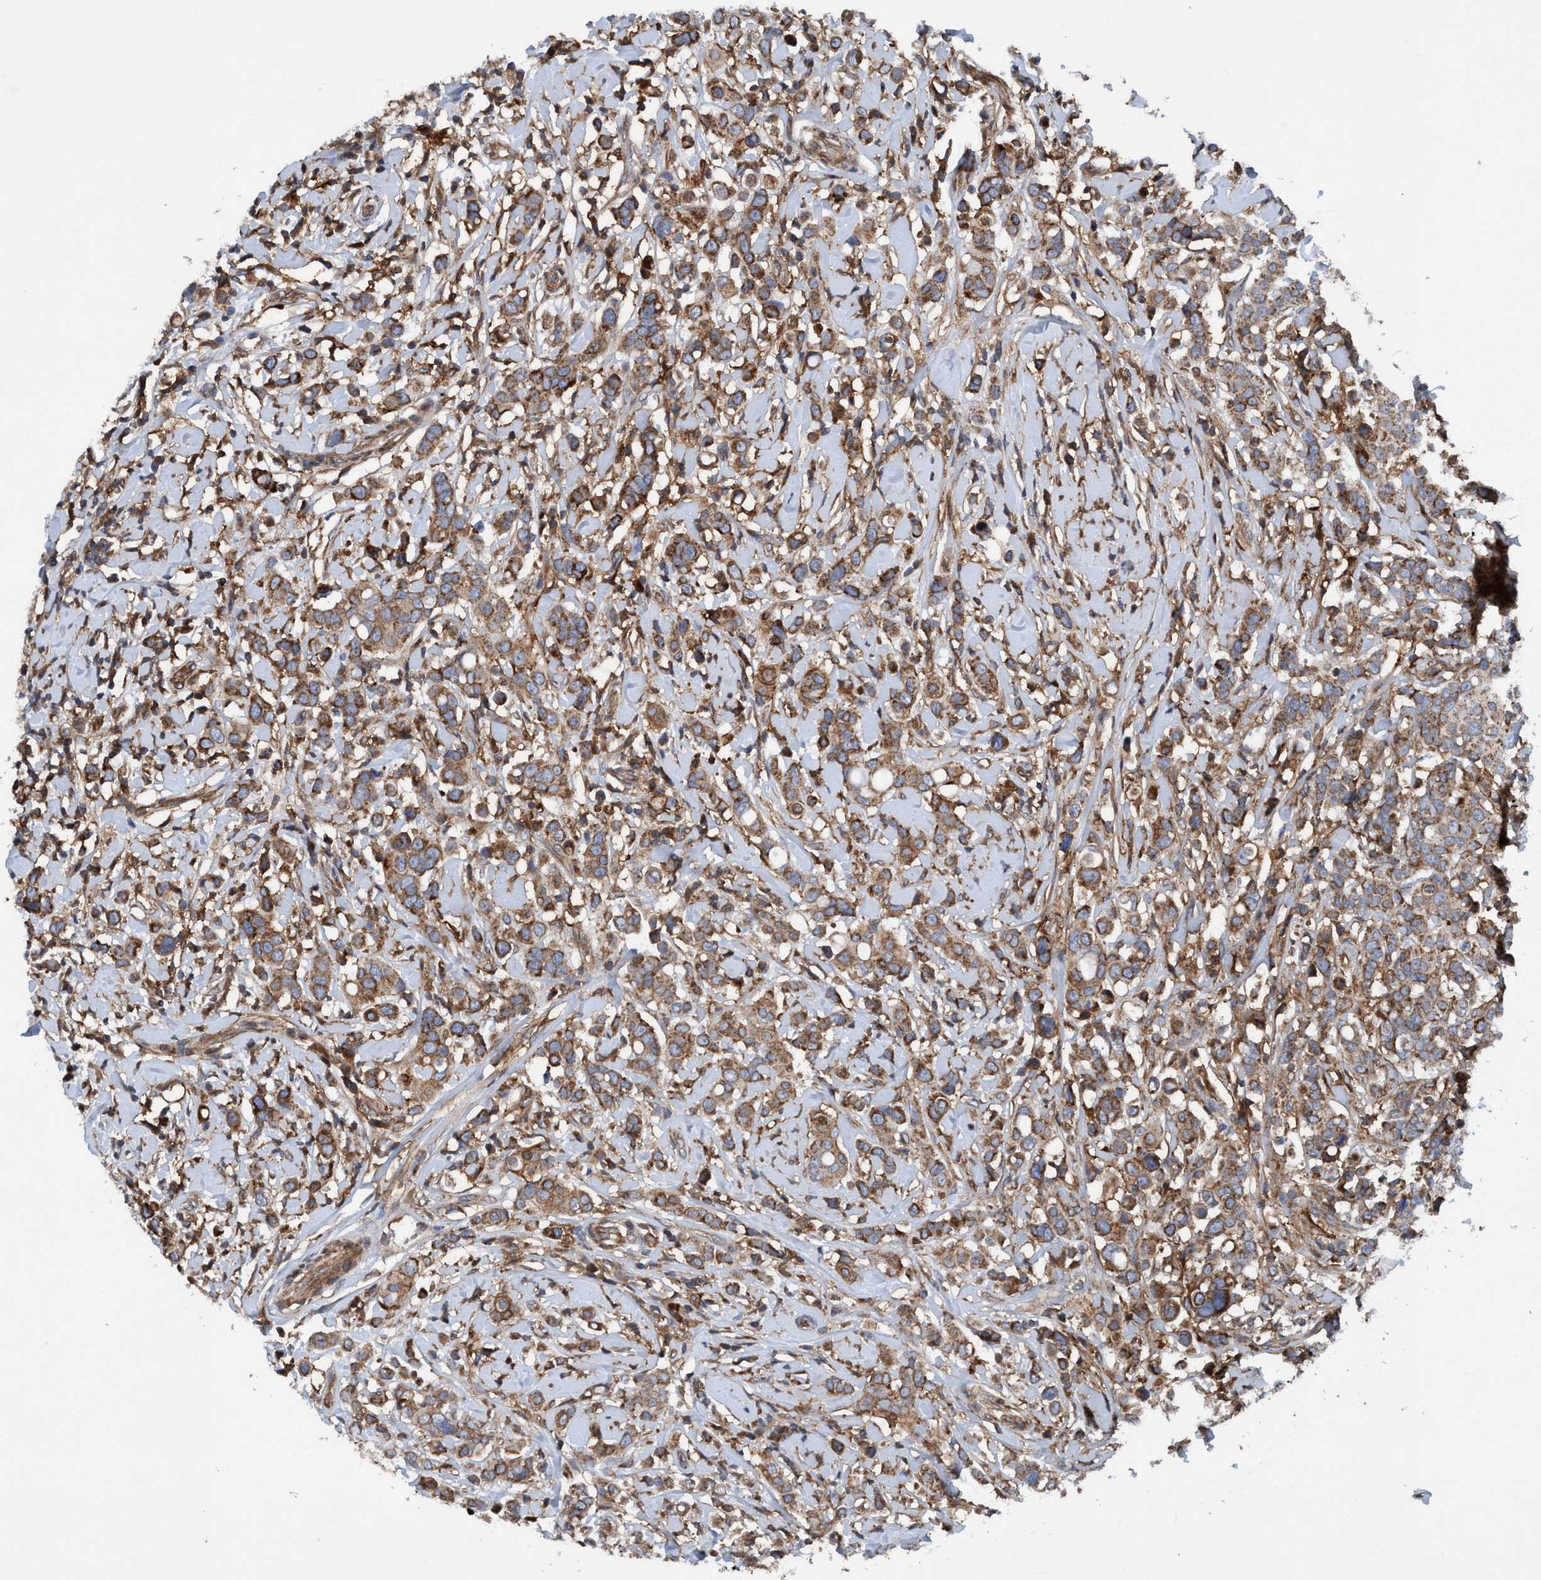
{"staining": {"intensity": "moderate", "quantity": ">75%", "location": "cytoplasmic/membranous"}, "tissue": "breast cancer", "cell_type": "Tumor cells", "image_type": "cancer", "snomed": [{"axis": "morphology", "description": "Duct carcinoma"}, {"axis": "topography", "description": "Breast"}], "caption": "Immunohistochemistry (IHC) photomicrograph of human breast cancer stained for a protein (brown), which displays medium levels of moderate cytoplasmic/membranous expression in about >75% of tumor cells.", "gene": "SLC16A3", "patient": {"sex": "female", "age": 27}}